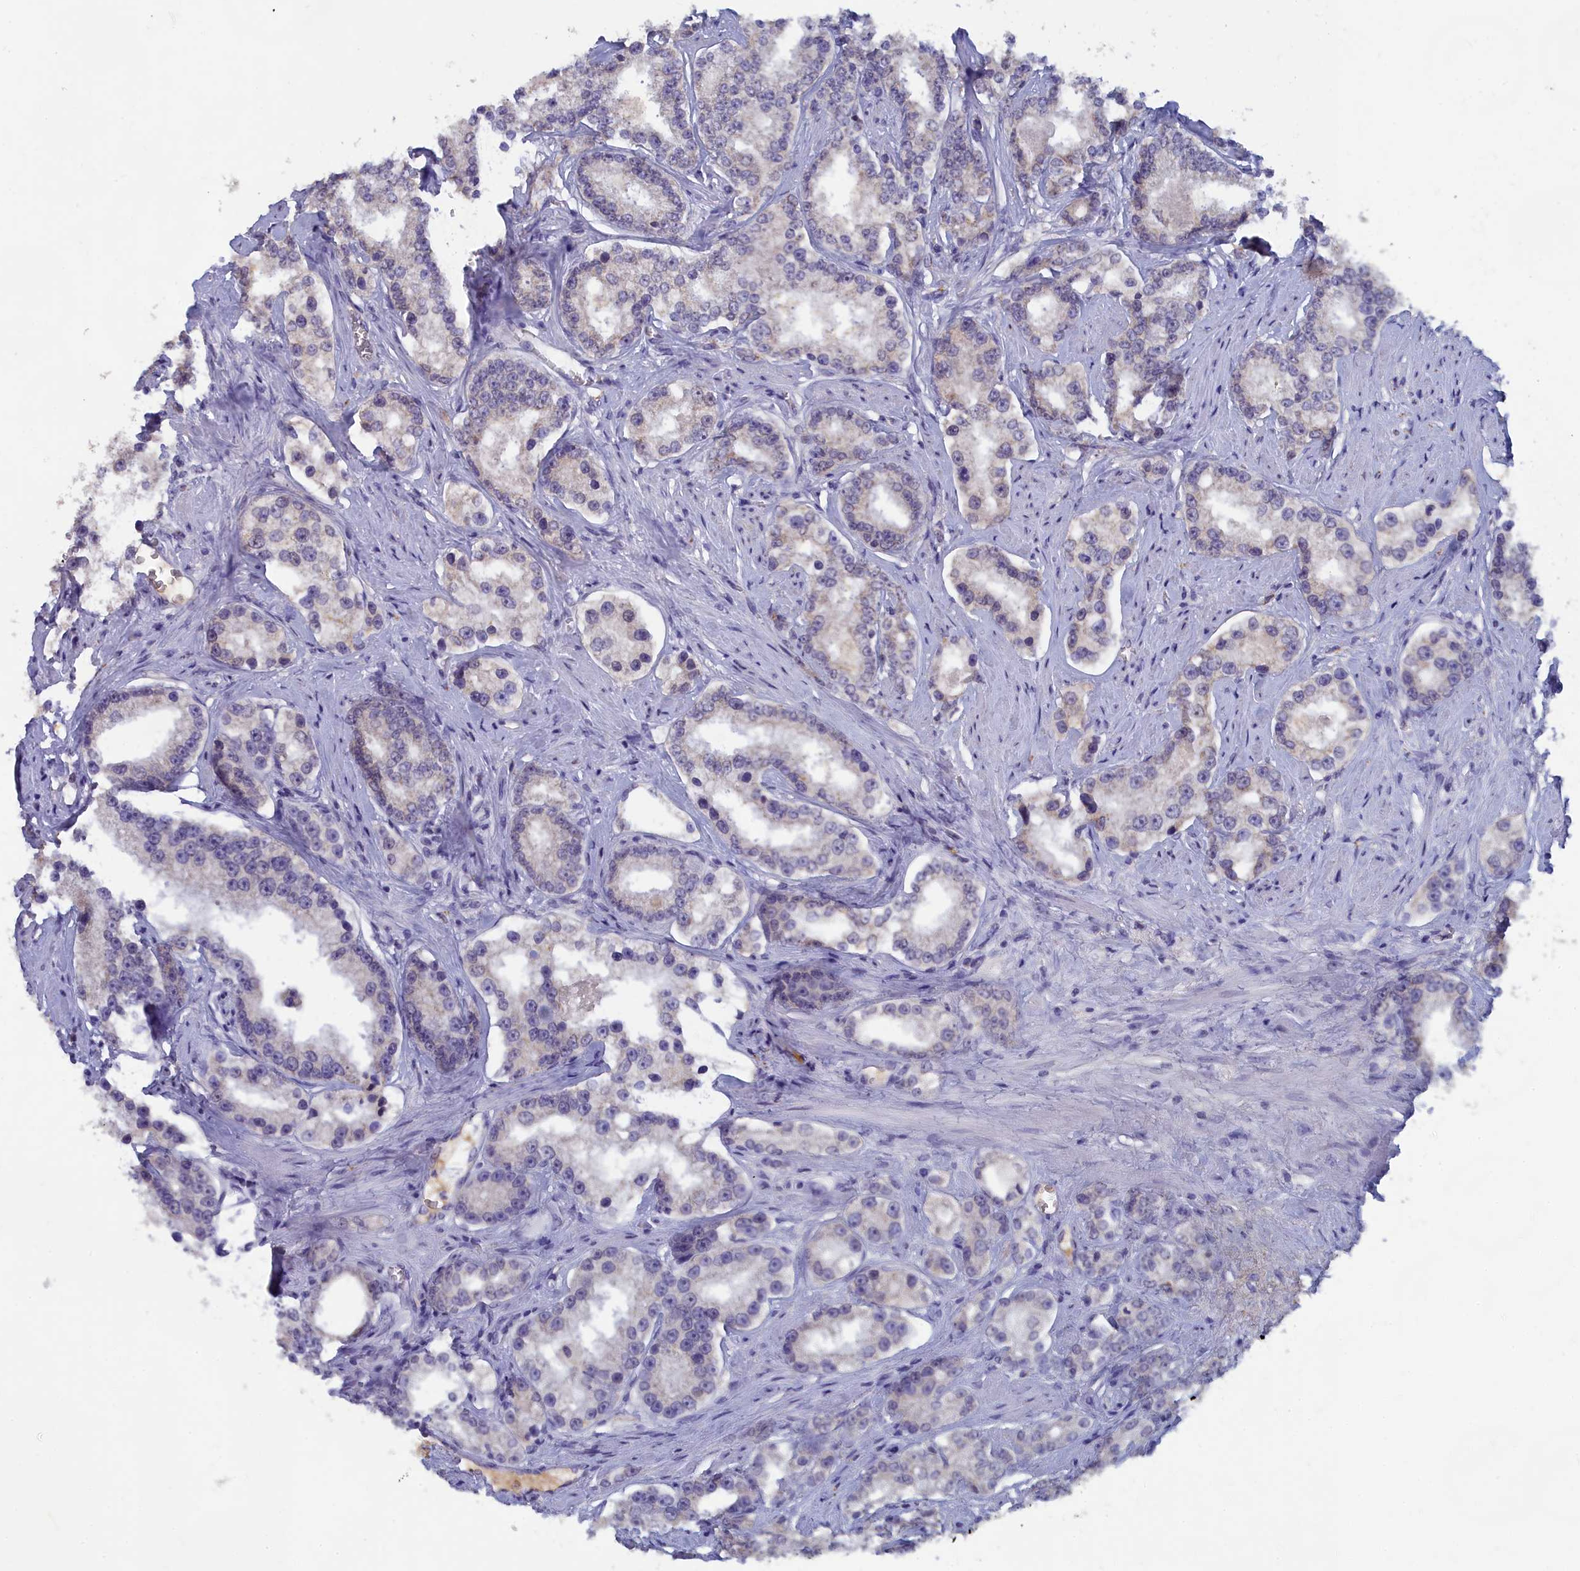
{"staining": {"intensity": "weak", "quantity": "<25%", "location": "cytoplasmic/membranous"}, "tissue": "prostate cancer", "cell_type": "Tumor cells", "image_type": "cancer", "snomed": [{"axis": "morphology", "description": "Normal tissue, NOS"}, {"axis": "morphology", "description": "Adenocarcinoma, High grade"}, {"axis": "topography", "description": "Prostate"}], "caption": "Prostate high-grade adenocarcinoma stained for a protein using immunohistochemistry reveals no expression tumor cells.", "gene": "LRIF1", "patient": {"sex": "male", "age": 83}}